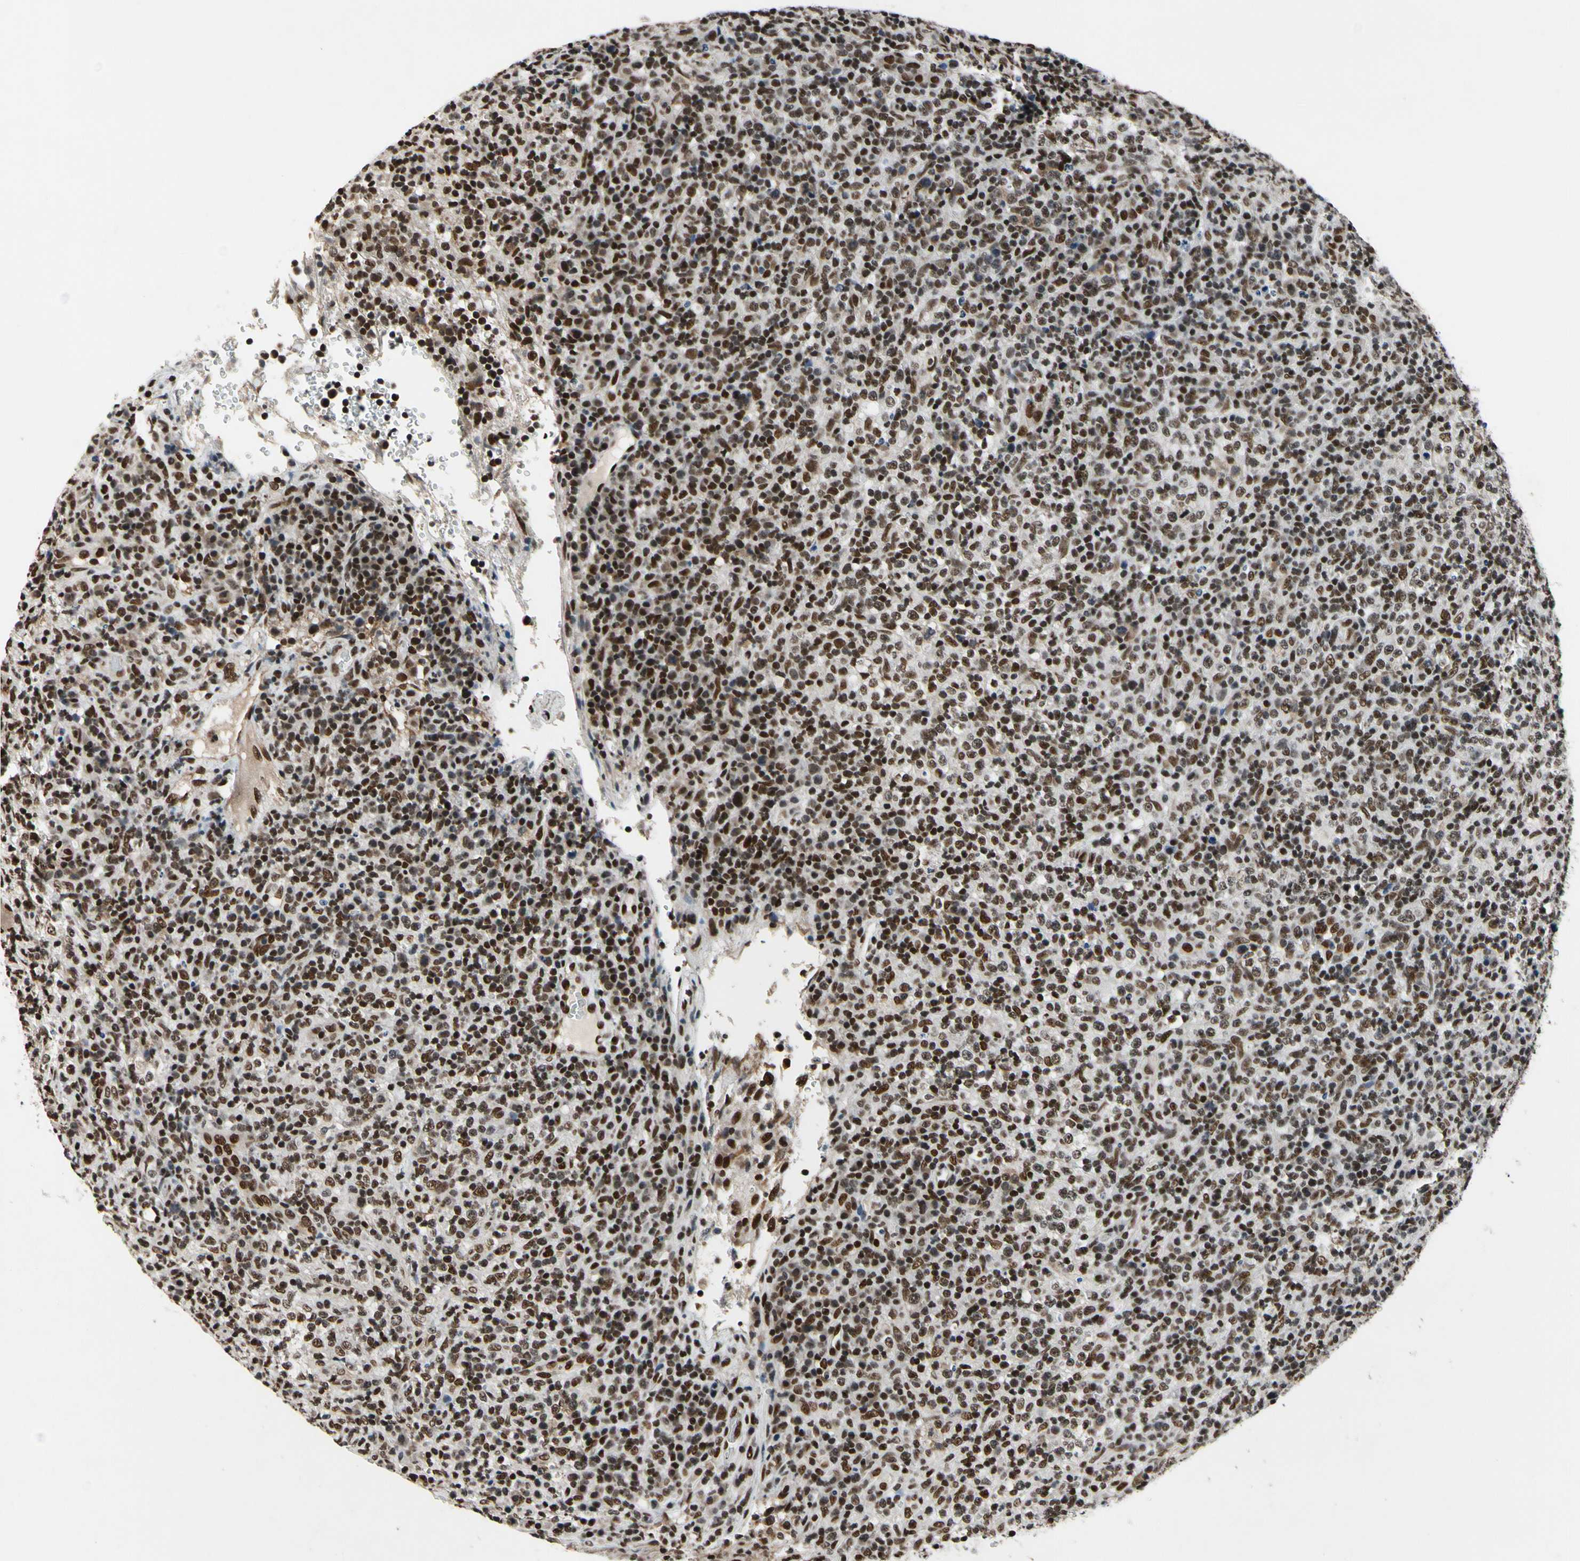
{"staining": {"intensity": "strong", "quantity": ">75%", "location": "nuclear"}, "tissue": "lymphoma", "cell_type": "Tumor cells", "image_type": "cancer", "snomed": [{"axis": "morphology", "description": "Malignant lymphoma, non-Hodgkin's type, High grade"}, {"axis": "topography", "description": "Lymph node"}], "caption": "Immunohistochemical staining of malignant lymphoma, non-Hodgkin's type (high-grade) reveals high levels of strong nuclear protein positivity in about >75% of tumor cells.", "gene": "RECQL", "patient": {"sex": "female", "age": 76}}